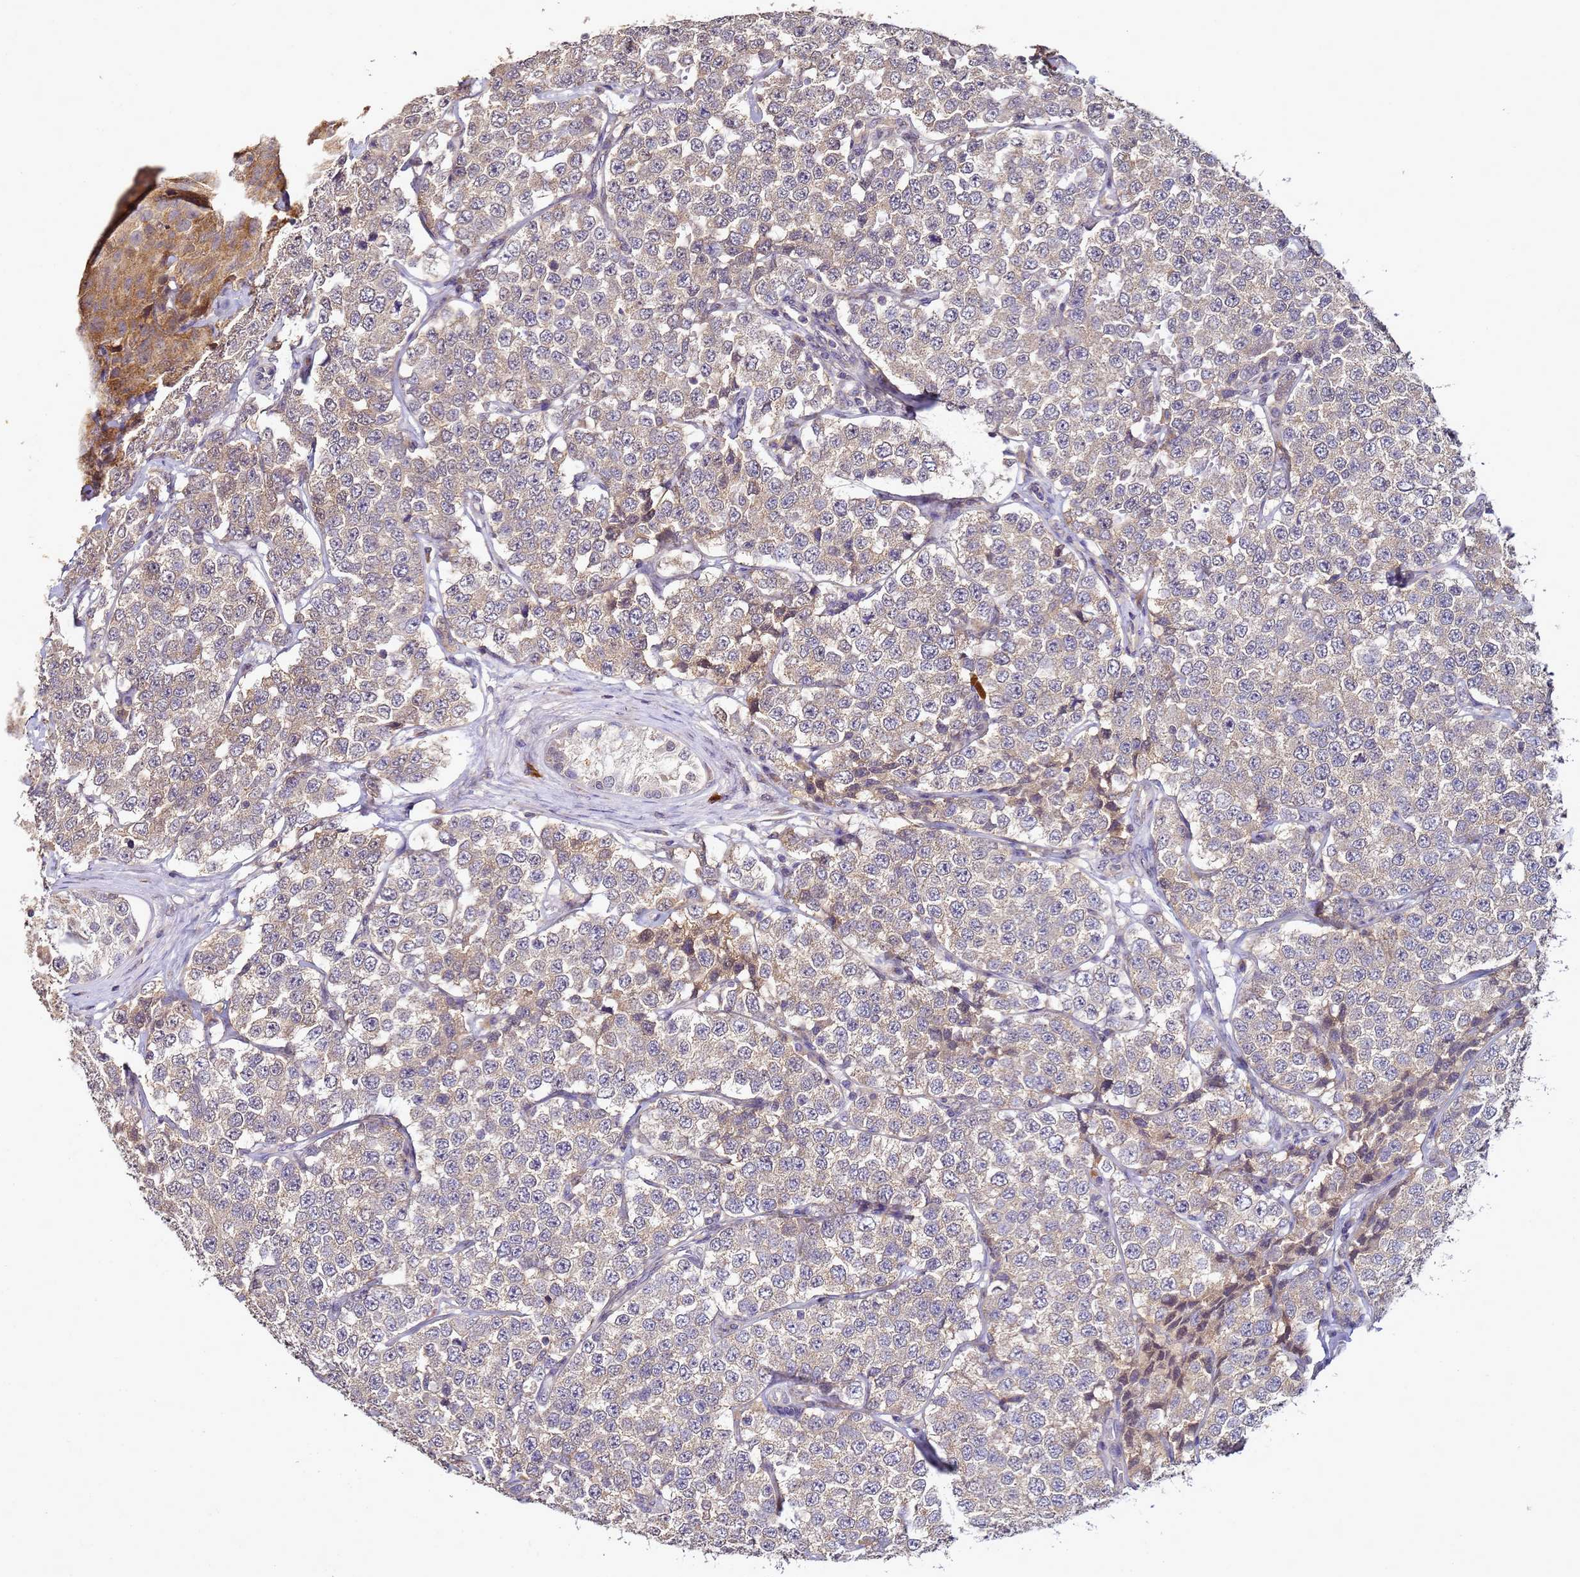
{"staining": {"intensity": "weak", "quantity": "25%-75%", "location": "cytoplasmic/membranous"}, "tissue": "testis cancer", "cell_type": "Tumor cells", "image_type": "cancer", "snomed": [{"axis": "morphology", "description": "Seminoma, NOS"}, {"axis": "topography", "description": "Testis"}], "caption": "Approximately 25%-75% of tumor cells in human seminoma (testis) display weak cytoplasmic/membranous protein positivity as visualized by brown immunohistochemical staining.", "gene": "ANKRD17", "patient": {"sex": "male", "age": 34}}